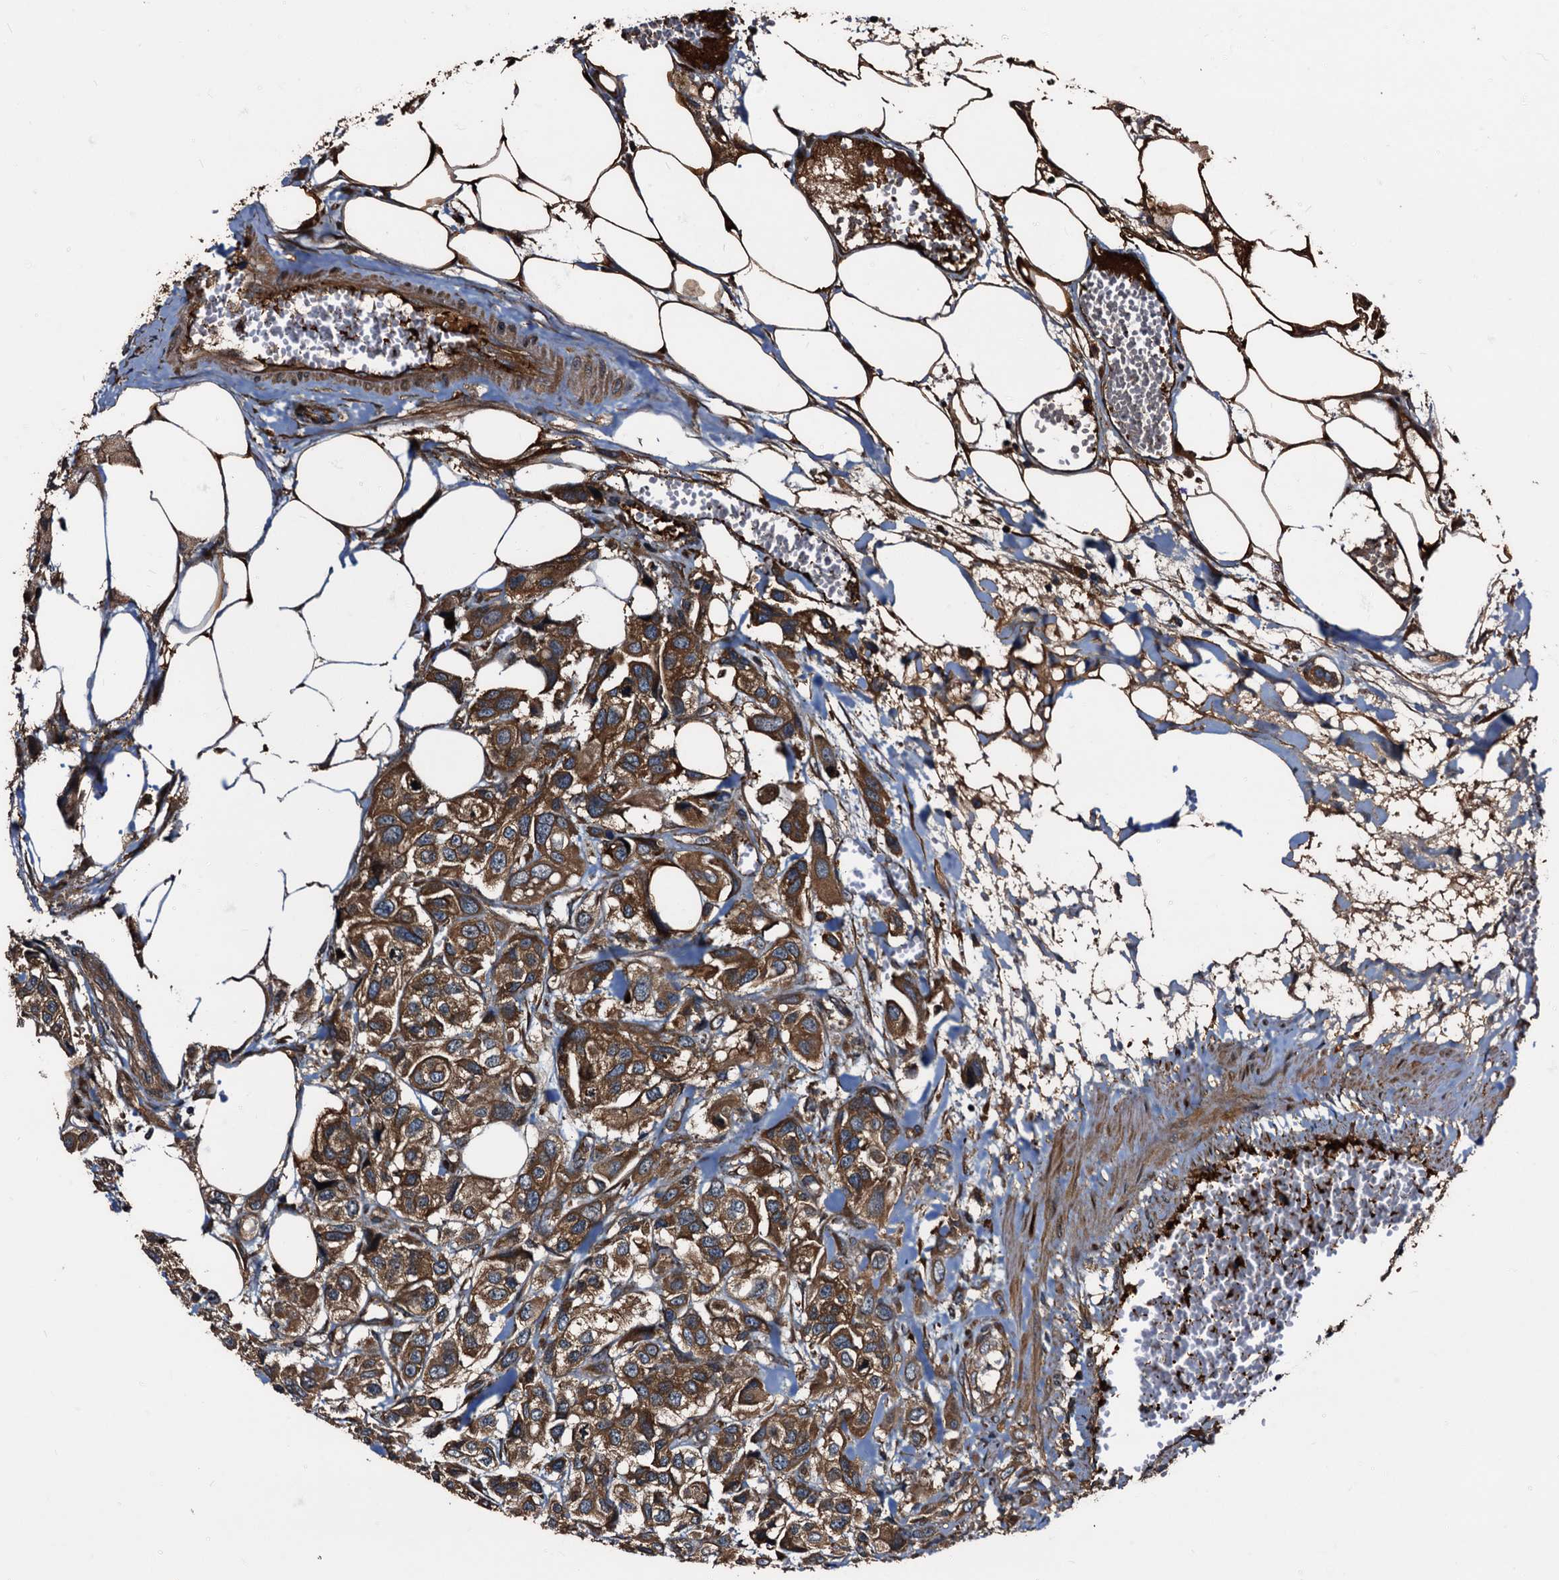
{"staining": {"intensity": "moderate", "quantity": ">75%", "location": "cytoplasmic/membranous"}, "tissue": "urothelial cancer", "cell_type": "Tumor cells", "image_type": "cancer", "snomed": [{"axis": "morphology", "description": "Urothelial carcinoma, High grade"}, {"axis": "topography", "description": "Urinary bladder"}], "caption": "Tumor cells demonstrate moderate cytoplasmic/membranous staining in approximately >75% of cells in urothelial carcinoma (high-grade).", "gene": "PEX5", "patient": {"sex": "male", "age": 67}}